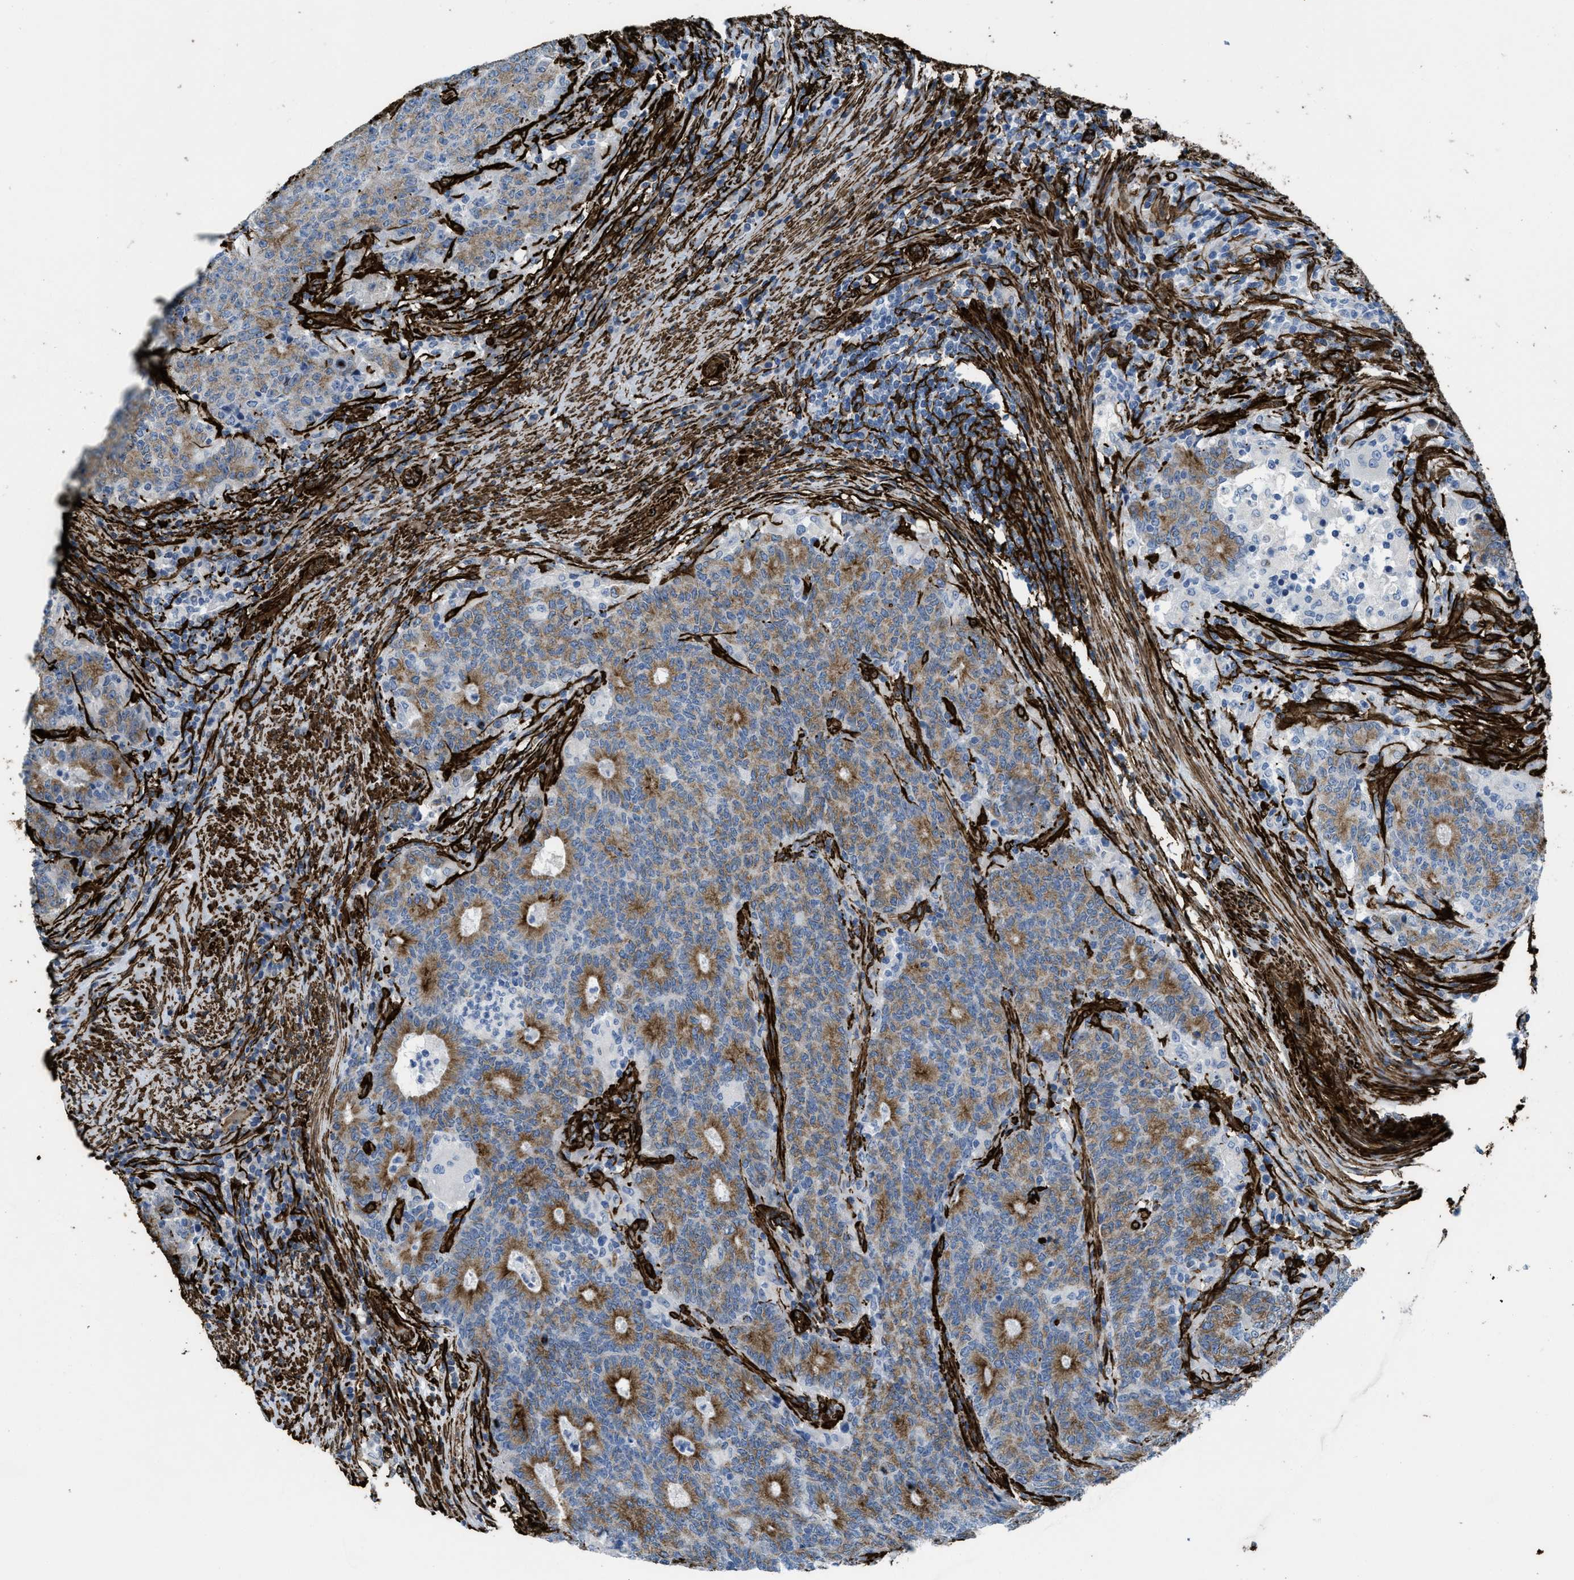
{"staining": {"intensity": "moderate", "quantity": ">75%", "location": "cytoplasmic/membranous"}, "tissue": "colorectal cancer", "cell_type": "Tumor cells", "image_type": "cancer", "snomed": [{"axis": "morphology", "description": "Normal tissue, NOS"}, {"axis": "morphology", "description": "Adenocarcinoma, NOS"}, {"axis": "topography", "description": "Colon"}], "caption": "Colorectal cancer (adenocarcinoma) stained with DAB immunohistochemistry (IHC) shows medium levels of moderate cytoplasmic/membranous positivity in about >75% of tumor cells.", "gene": "CALD1", "patient": {"sex": "female", "age": 75}}